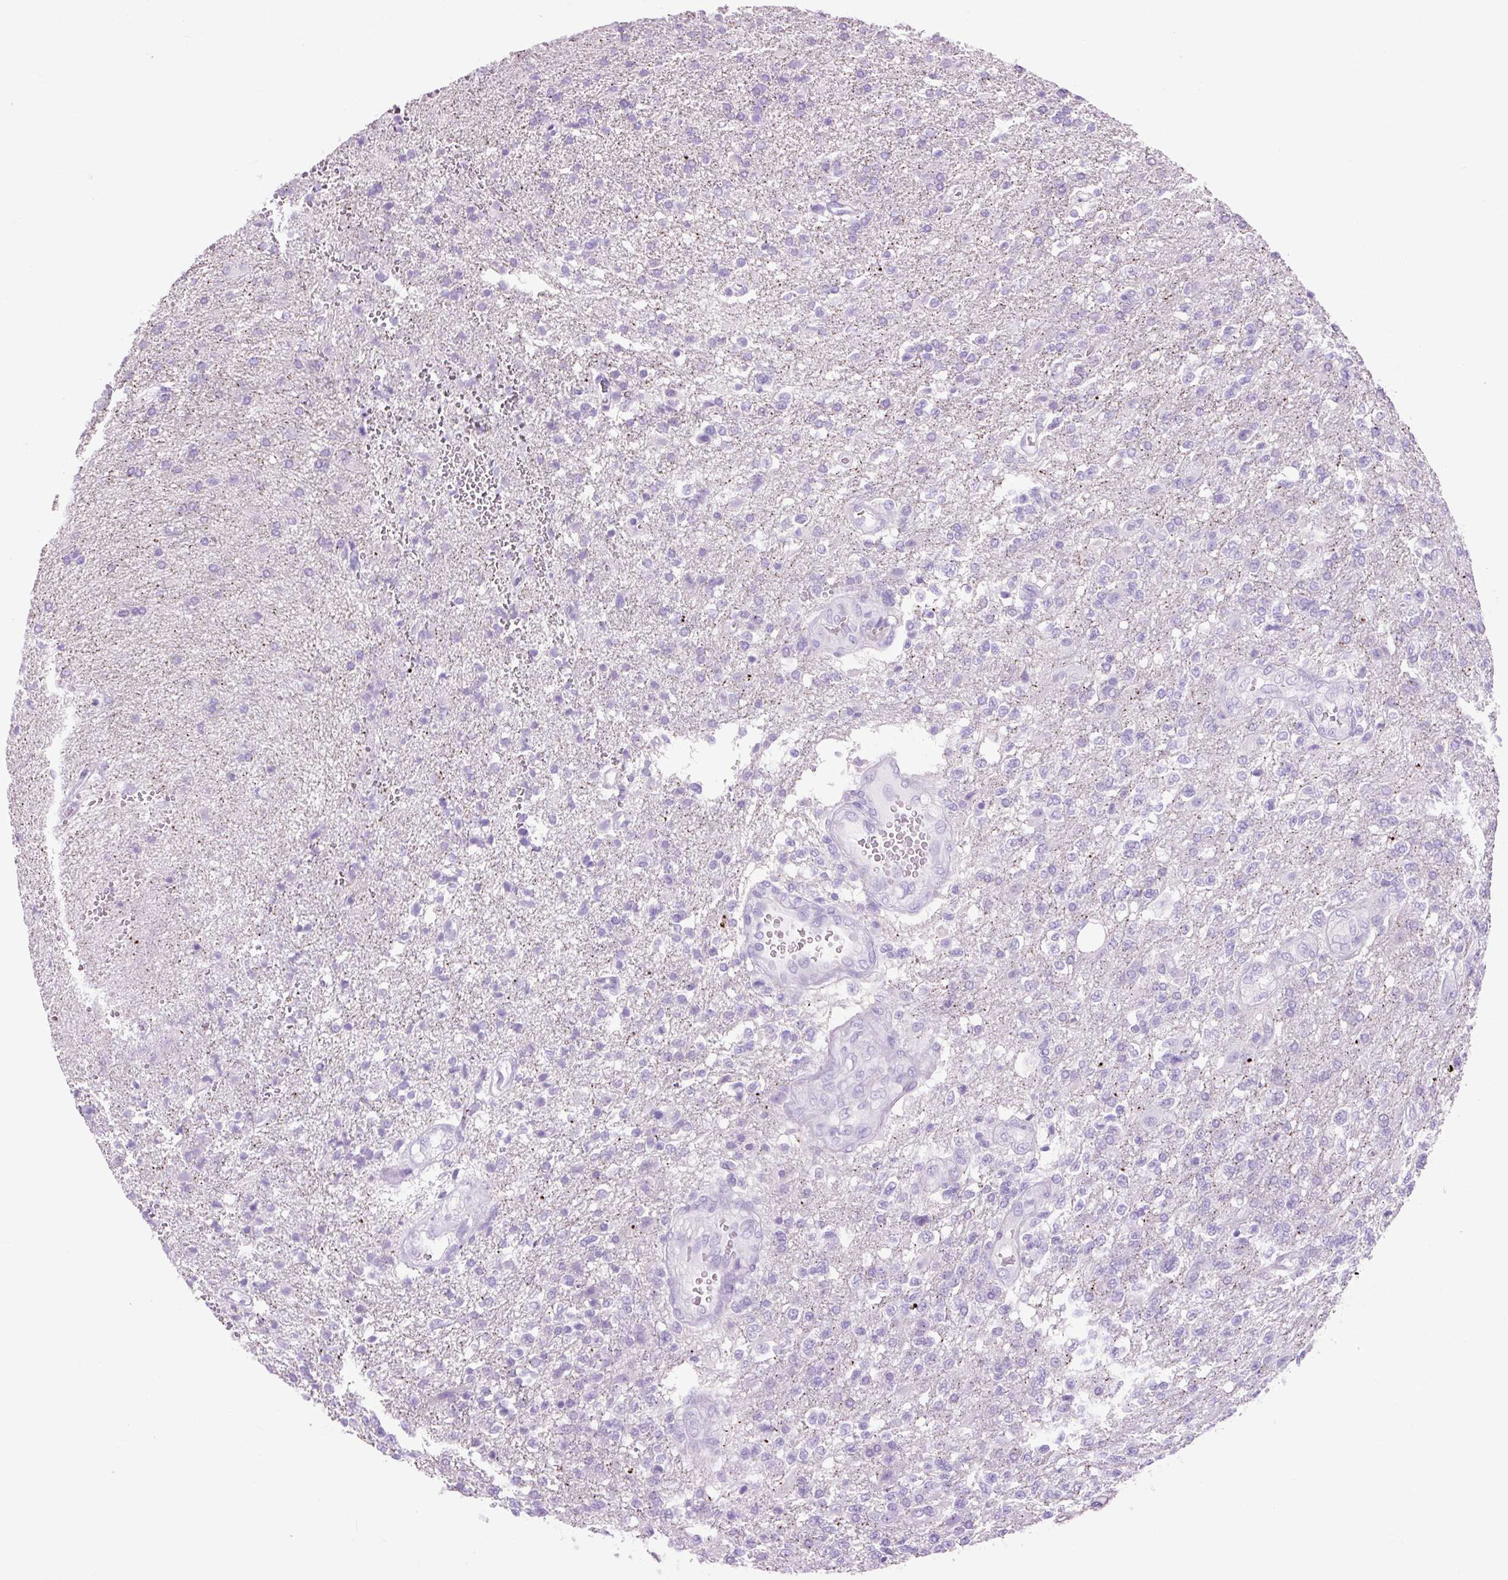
{"staining": {"intensity": "negative", "quantity": "none", "location": "none"}, "tissue": "glioma", "cell_type": "Tumor cells", "image_type": "cancer", "snomed": [{"axis": "morphology", "description": "Glioma, malignant, High grade"}, {"axis": "topography", "description": "Brain"}], "caption": "This is a photomicrograph of immunohistochemistry staining of glioma, which shows no expression in tumor cells.", "gene": "OR10A7", "patient": {"sex": "male", "age": 56}}